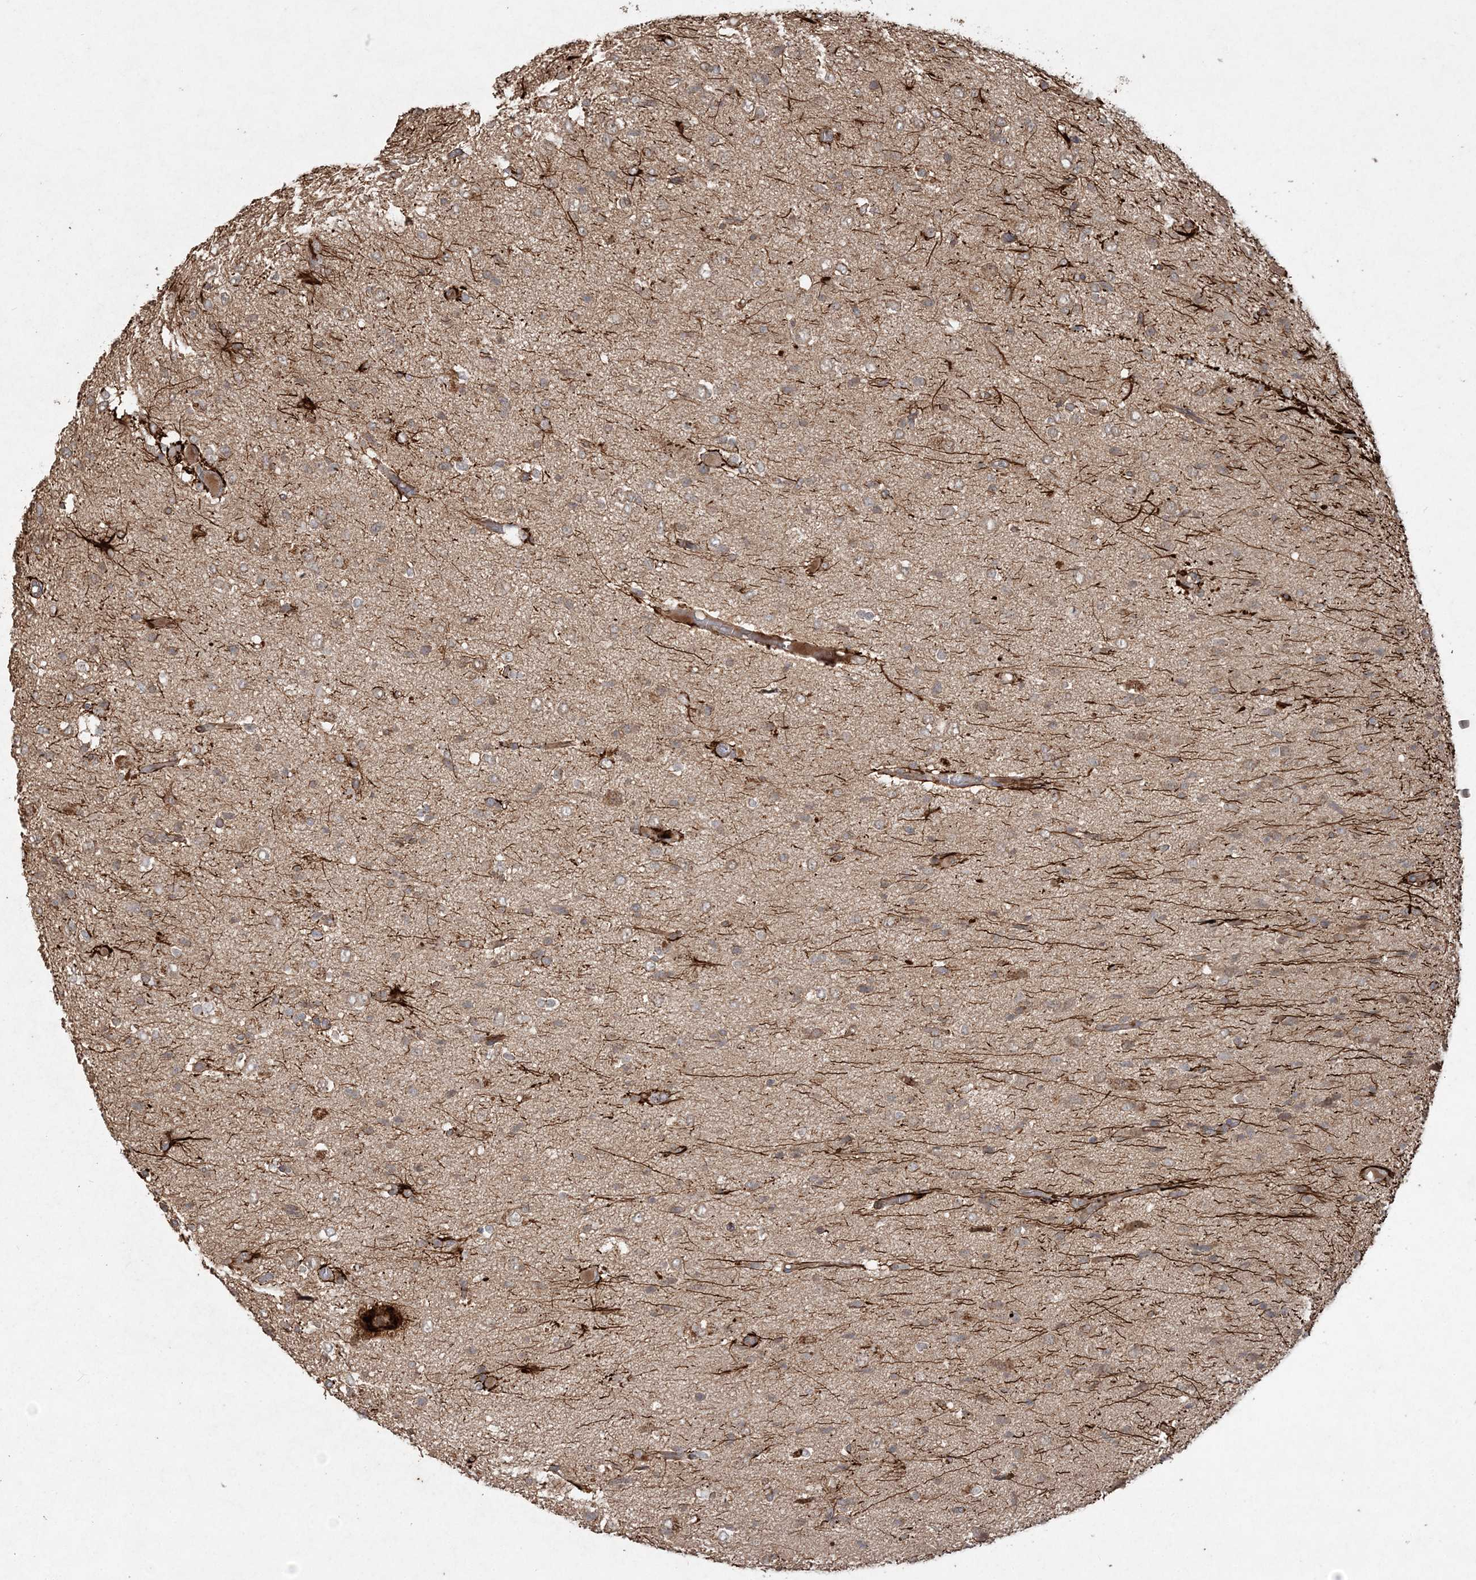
{"staining": {"intensity": "weak", "quantity": "25%-75%", "location": "cytoplasmic/membranous"}, "tissue": "glioma", "cell_type": "Tumor cells", "image_type": "cancer", "snomed": [{"axis": "morphology", "description": "Glioma, malignant, High grade"}, {"axis": "topography", "description": "Brain"}], "caption": "Immunohistochemical staining of human glioma shows low levels of weak cytoplasmic/membranous staining in about 25%-75% of tumor cells.", "gene": "SPRY1", "patient": {"sex": "female", "age": 59}}